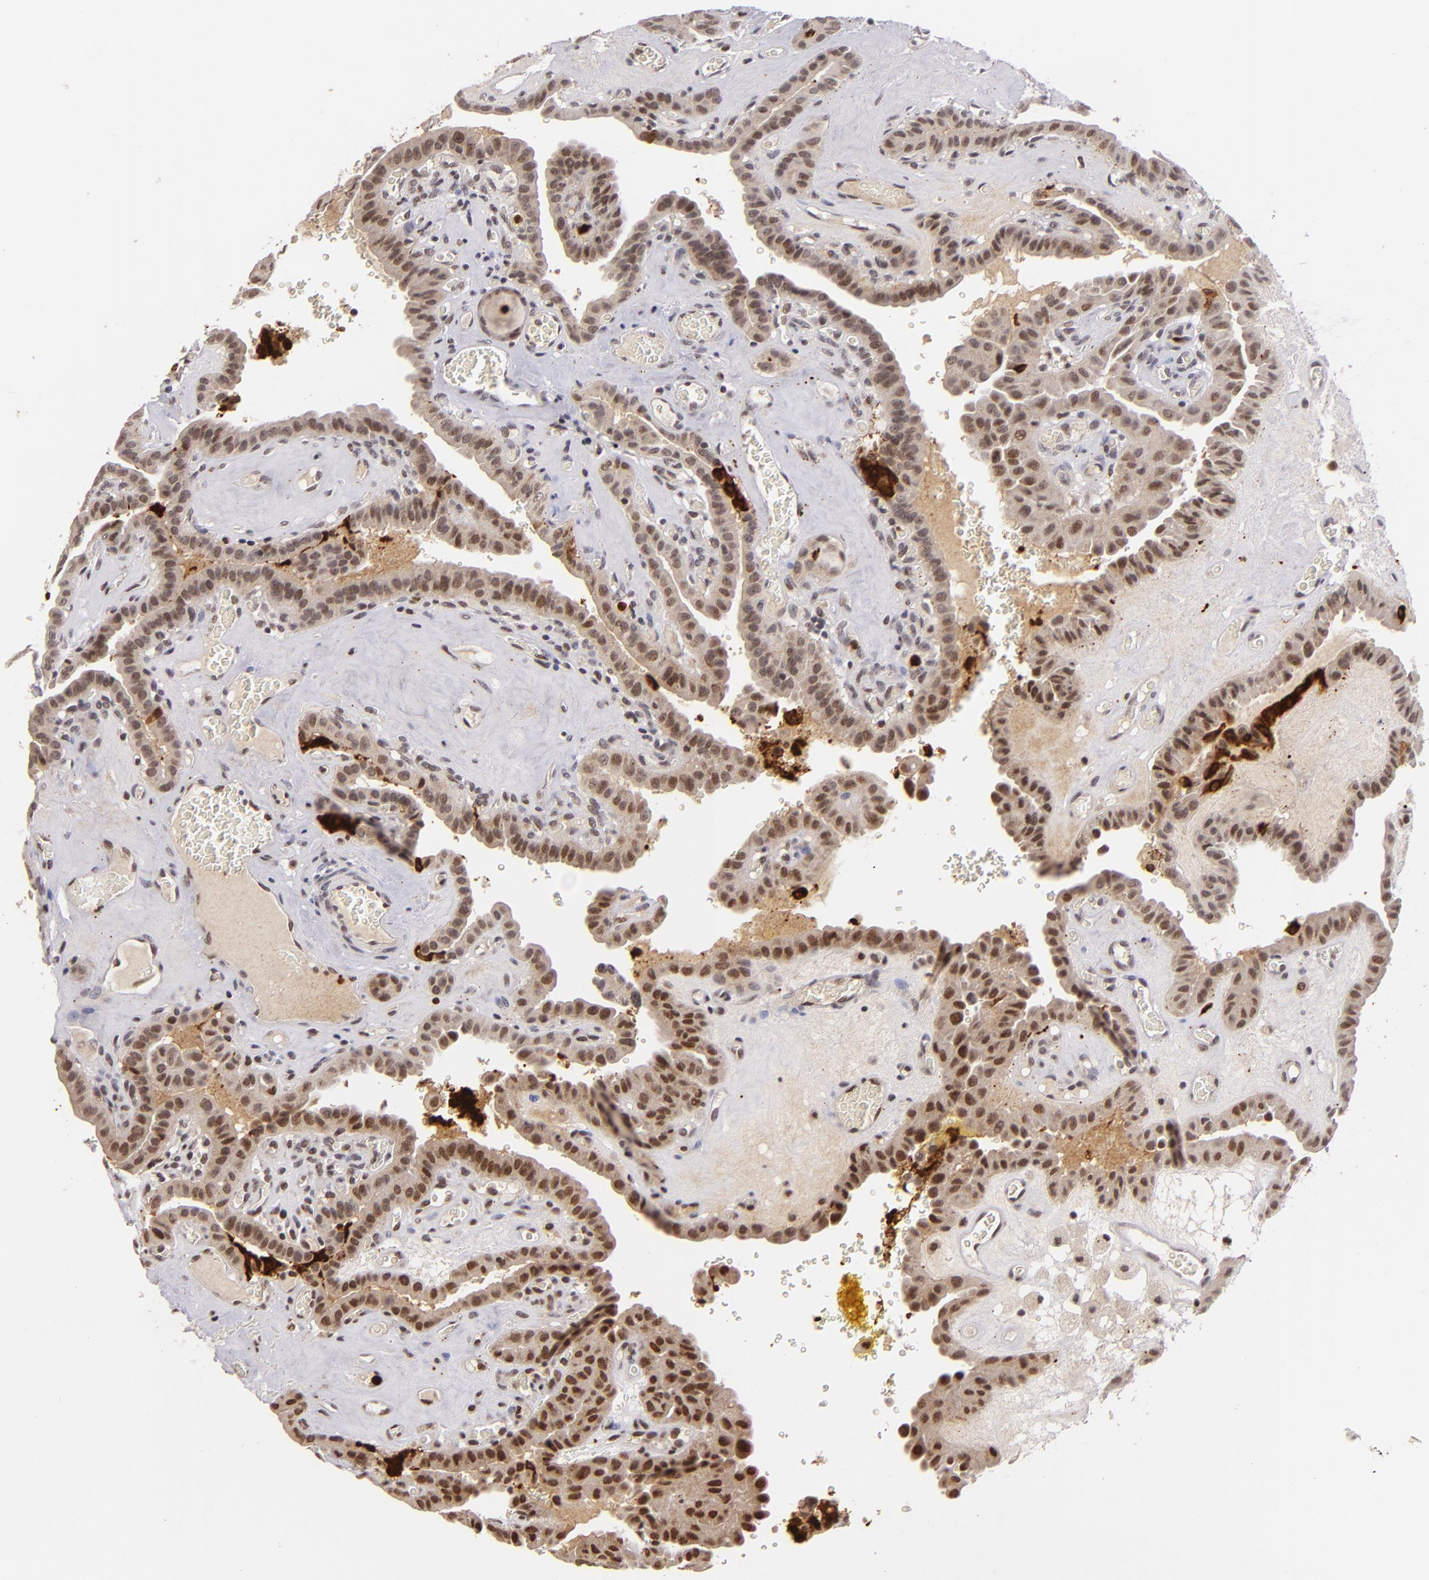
{"staining": {"intensity": "moderate", "quantity": "25%-75%", "location": "cytoplasmic/membranous,nuclear"}, "tissue": "thyroid cancer", "cell_type": "Tumor cells", "image_type": "cancer", "snomed": [{"axis": "morphology", "description": "Papillary adenocarcinoma, NOS"}, {"axis": "topography", "description": "Thyroid gland"}], "caption": "Protein analysis of thyroid papillary adenocarcinoma tissue shows moderate cytoplasmic/membranous and nuclear positivity in about 25%-75% of tumor cells. The protein of interest is stained brown, and the nuclei are stained in blue (DAB (3,3'-diaminobenzidine) IHC with brightfield microscopy, high magnification).", "gene": "RXRG", "patient": {"sex": "male", "age": 87}}